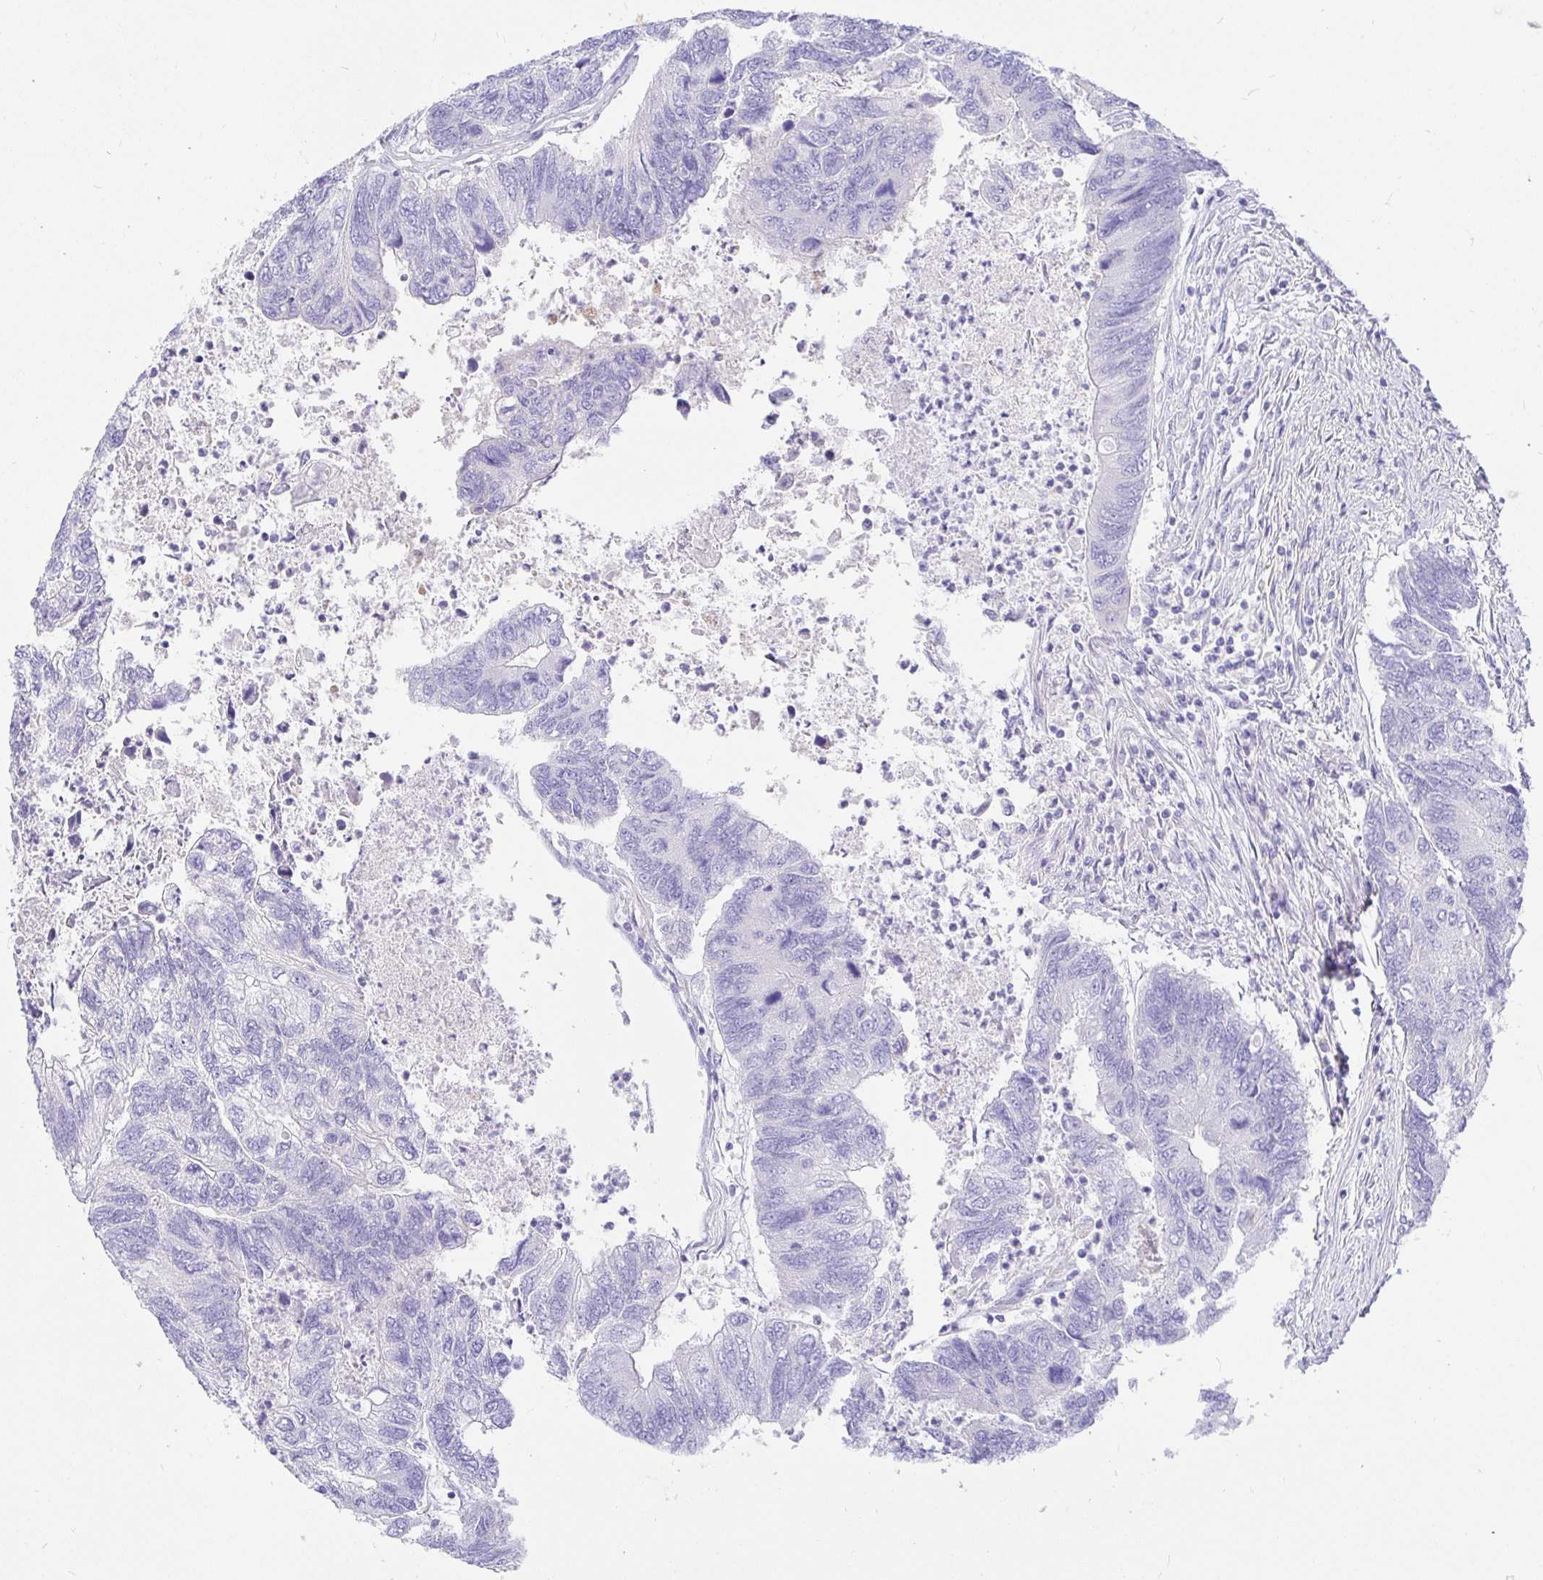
{"staining": {"intensity": "negative", "quantity": "none", "location": "none"}, "tissue": "colorectal cancer", "cell_type": "Tumor cells", "image_type": "cancer", "snomed": [{"axis": "morphology", "description": "Adenocarcinoma, NOS"}, {"axis": "topography", "description": "Colon"}], "caption": "A high-resolution image shows immunohistochemistry staining of colorectal cancer, which reveals no significant staining in tumor cells.", "gene": "TPTE", "patient": {"sex": "female", "age": 67}}